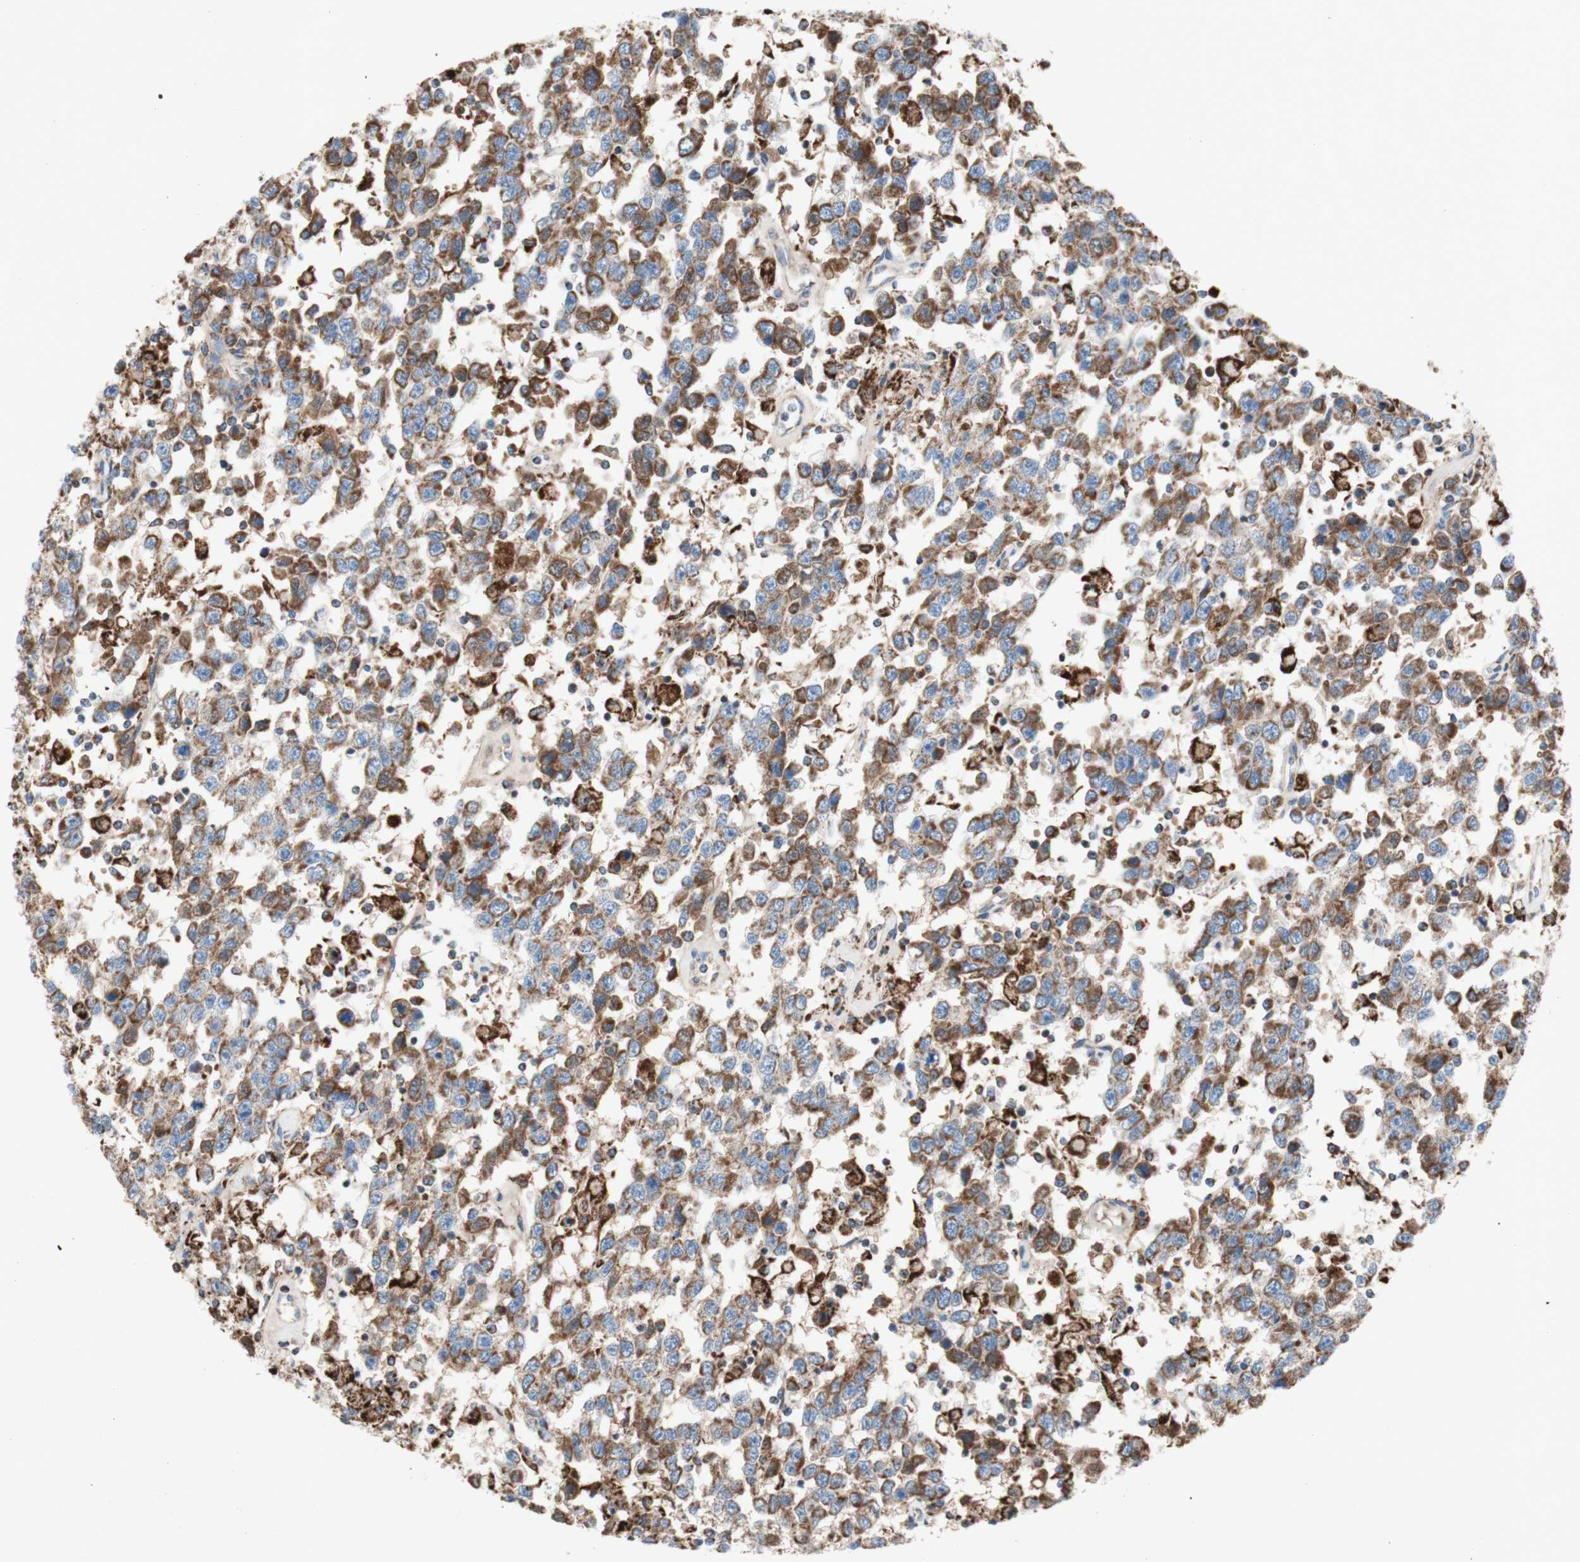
{"staining": {"intensity": "moderate", "quantity": ">75%", "location": "cytoplasmic/membranous"}, "tissue": "testis cancer", "cell_type": "Tumor cells", "image_type": "cancer", "snomed": [{"axis": "morphology", "description": "Seminoma, NOS"}, {"axis": "topography", "description": "Testis"}], "caption": "Seminoma (testis) stained for a protein (brown) shows moderate cytoplasmic/membranous positive positivity in about >75% of tumor cells.", "gene": "SDHB", "patient": {"sex": "male", "age": 41}}